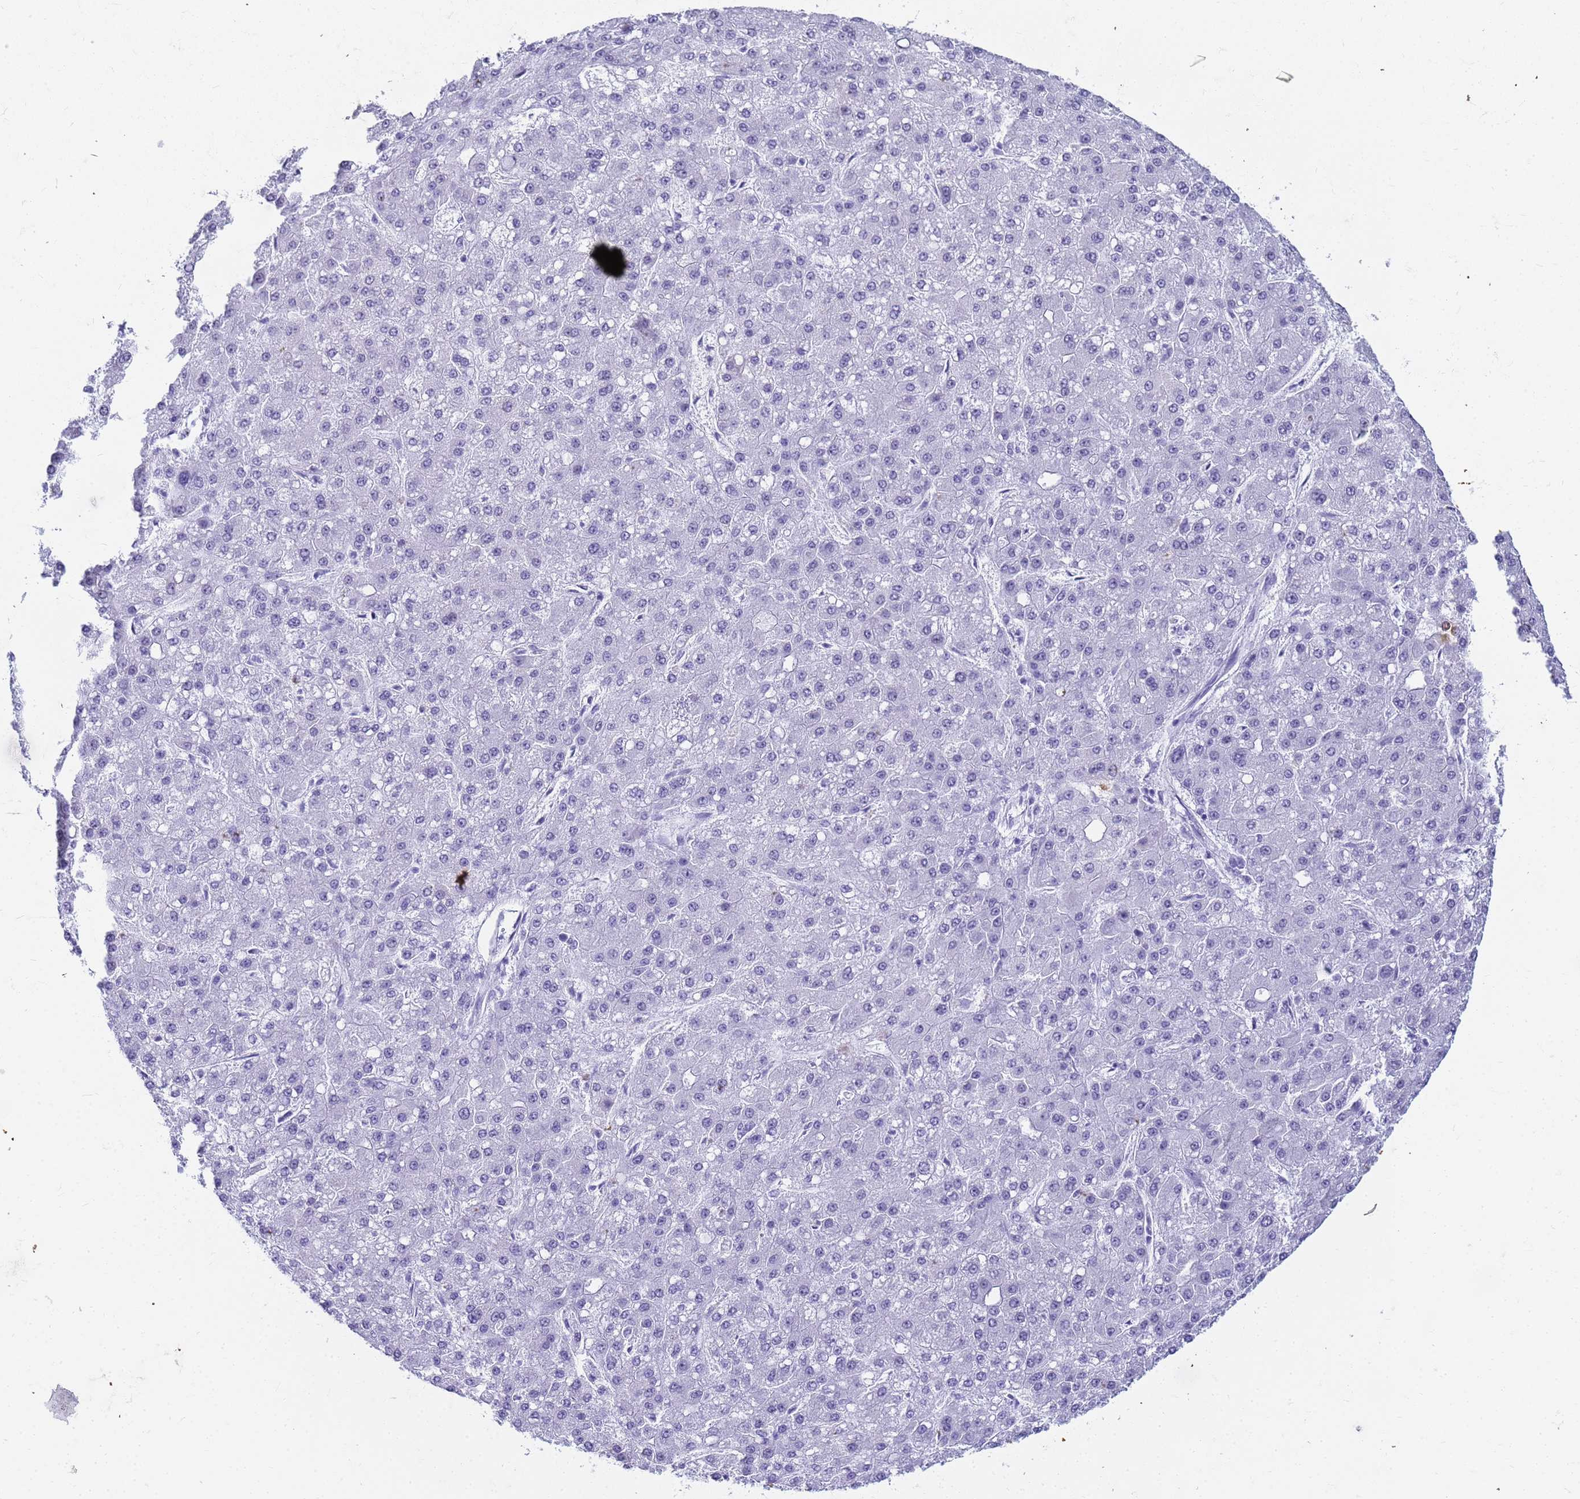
{"staining": {"intensity": "negative", "quantity": "none", "location": "none"}, "tissue": "liver cancer", "cell_type": "Tumor cells", "image_type": "cancer", "snomed": [{"axis": "morphology", "description": "Carcinoma, Hepatocellular, NOS"}, {"axis": "topography", "description": "Liver"}], "caption": "Liver hepatocellular carcinoma was stained to show a protein in brown. There is no significant expression in tumor cells. (DAB immunohistochemistry (IHC), high magnification).", "gene": "SLC7A9", "patient": {"sex": "male", "age": 67}}